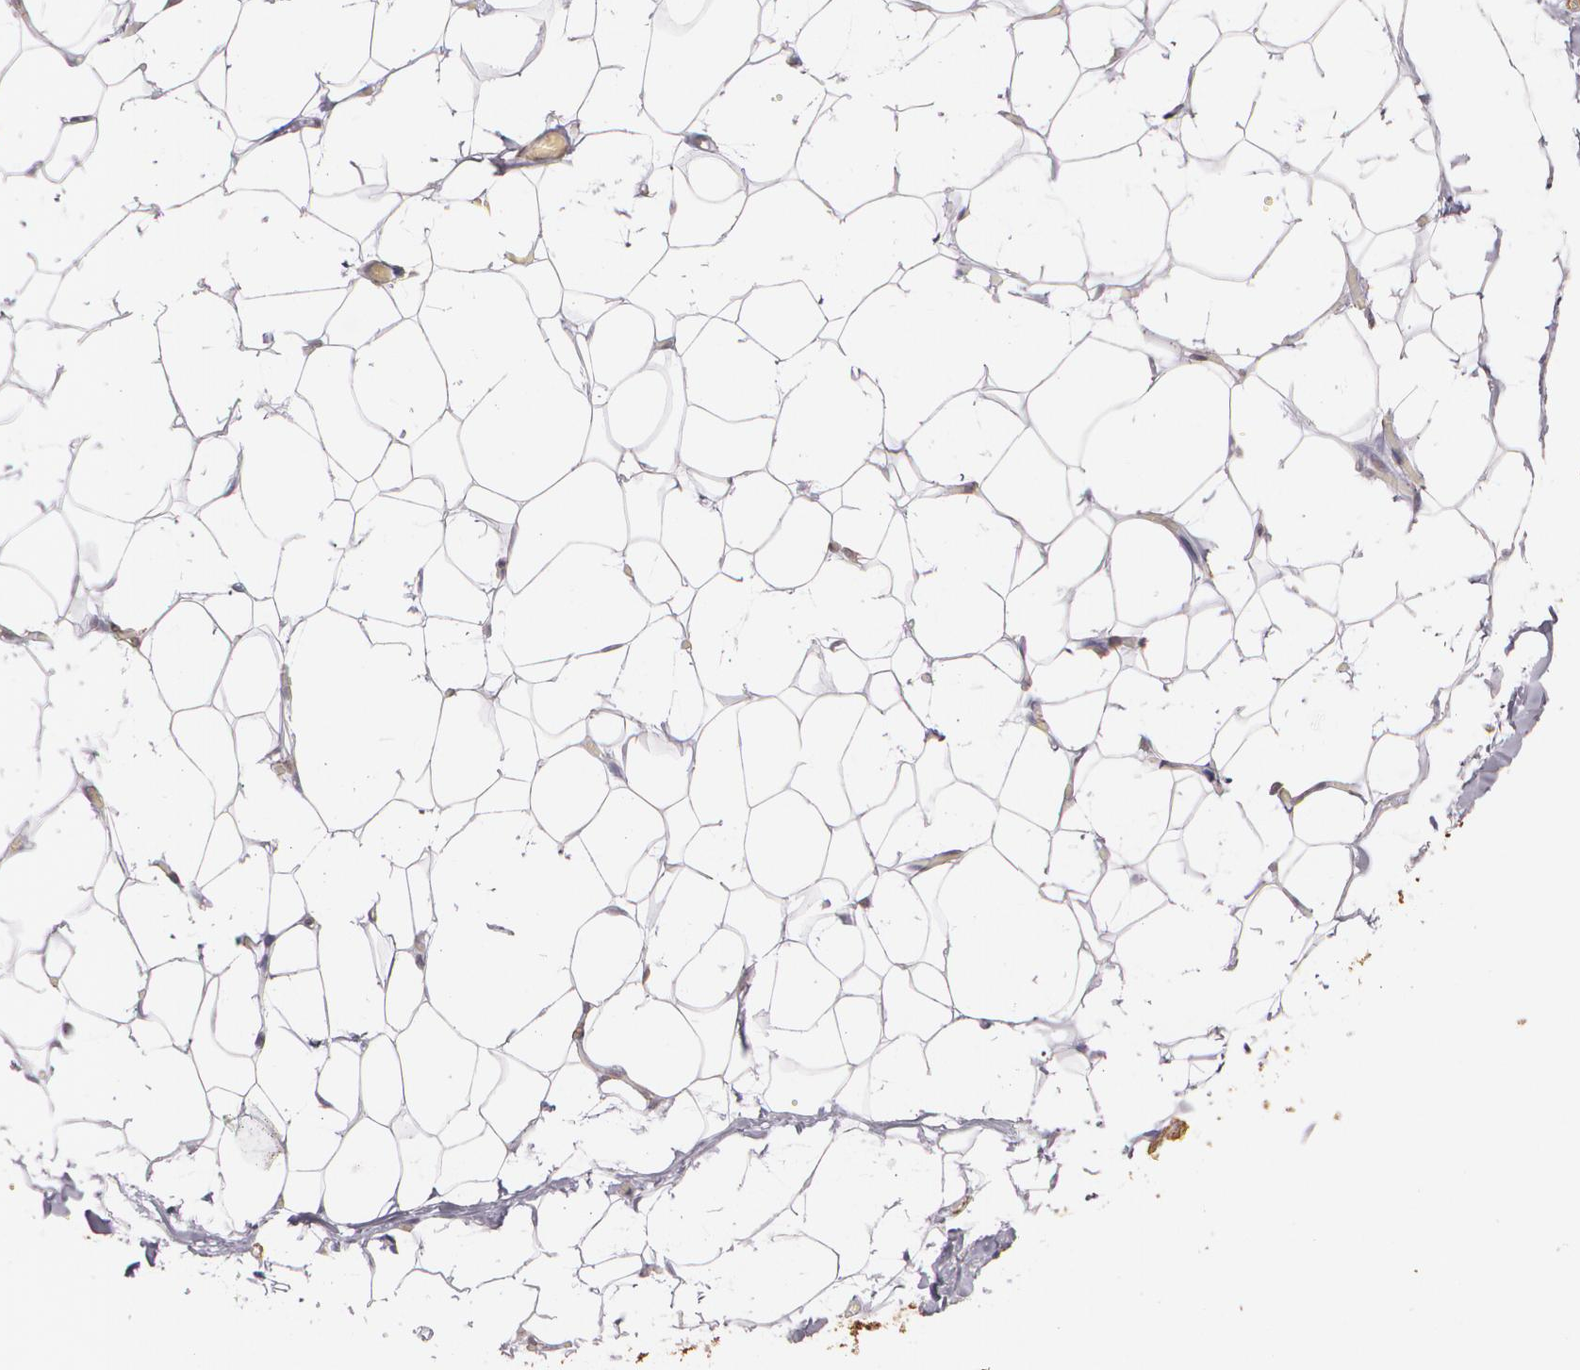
{"staining": {"intensity": "negative", "quantity": "none", "location": "none"}, "tissue": "adipose tissue", "cell_type": "Adipocytes", "image_type": "normal", "snomed": [{"axis": "morphology", "description": "Normal tissue, NOS"}, {"axis": "topography", "description": "Soft tissue"}], "caption": "The photomicrograph displays no staining of adipocytes in normal adipose tissue. (DAB IHC, high magnification).", "gene": "VAMP1", "patient": {"sex": "male", "age": 26}}